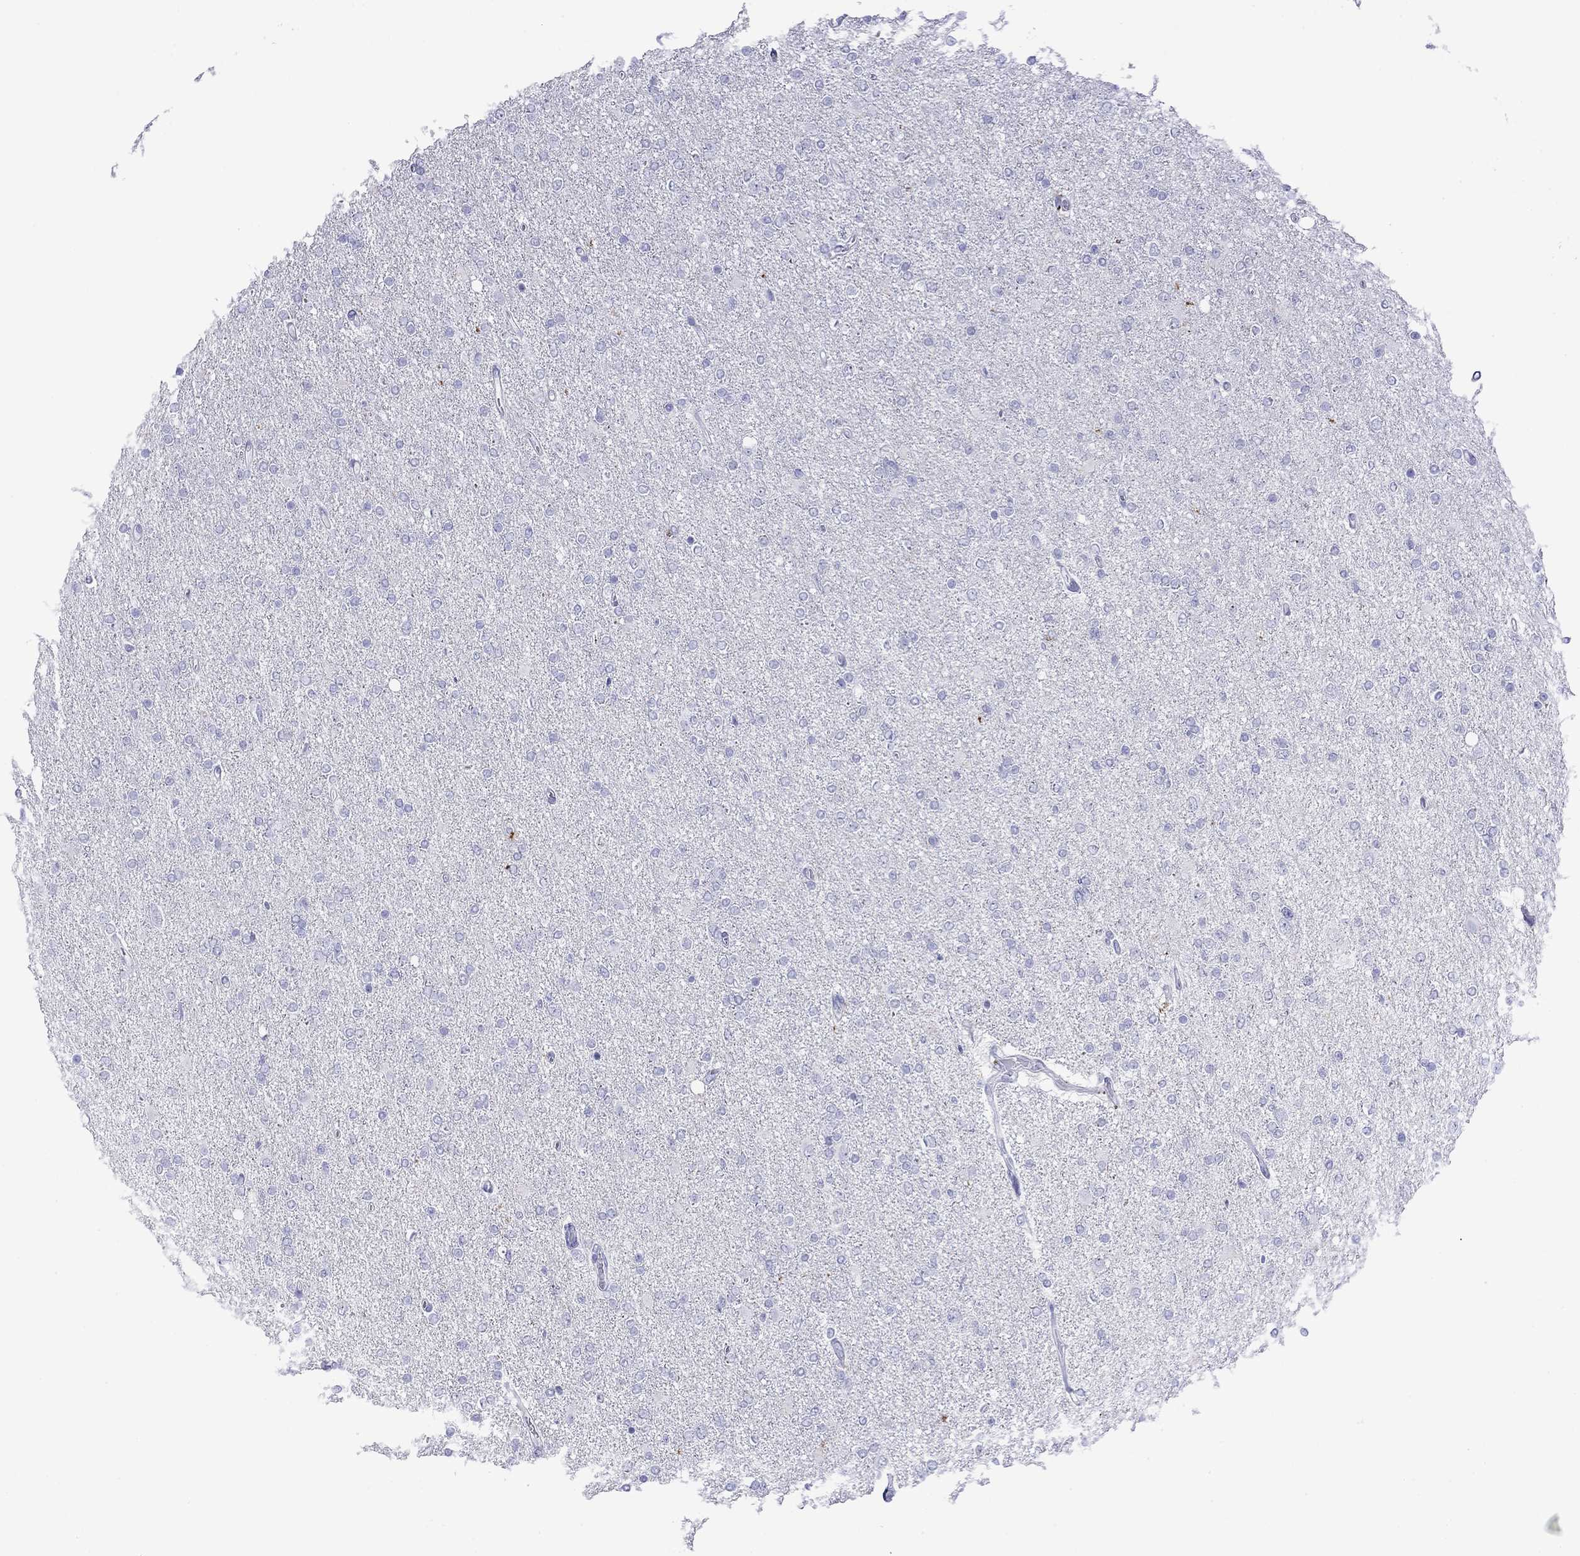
{"staining": {"intensity": "negative", "quantity": "none", "location": "none"}, "tissue": "glioma", "cell_type": "Tumor cells", "image_type": "cancer", "snomed": [{"axis": "morphology", "description": "Glioma, malignant, High grade"}, {"axis": "topography", "description": "Cerebral cortex"}], "caption": "Photomicrograph shows no protein staining in tumor cells of malignant glioma (high-grade) tissue.", "gene": "SLC30A8", "patient": {"sex": "male", "age": 70}}